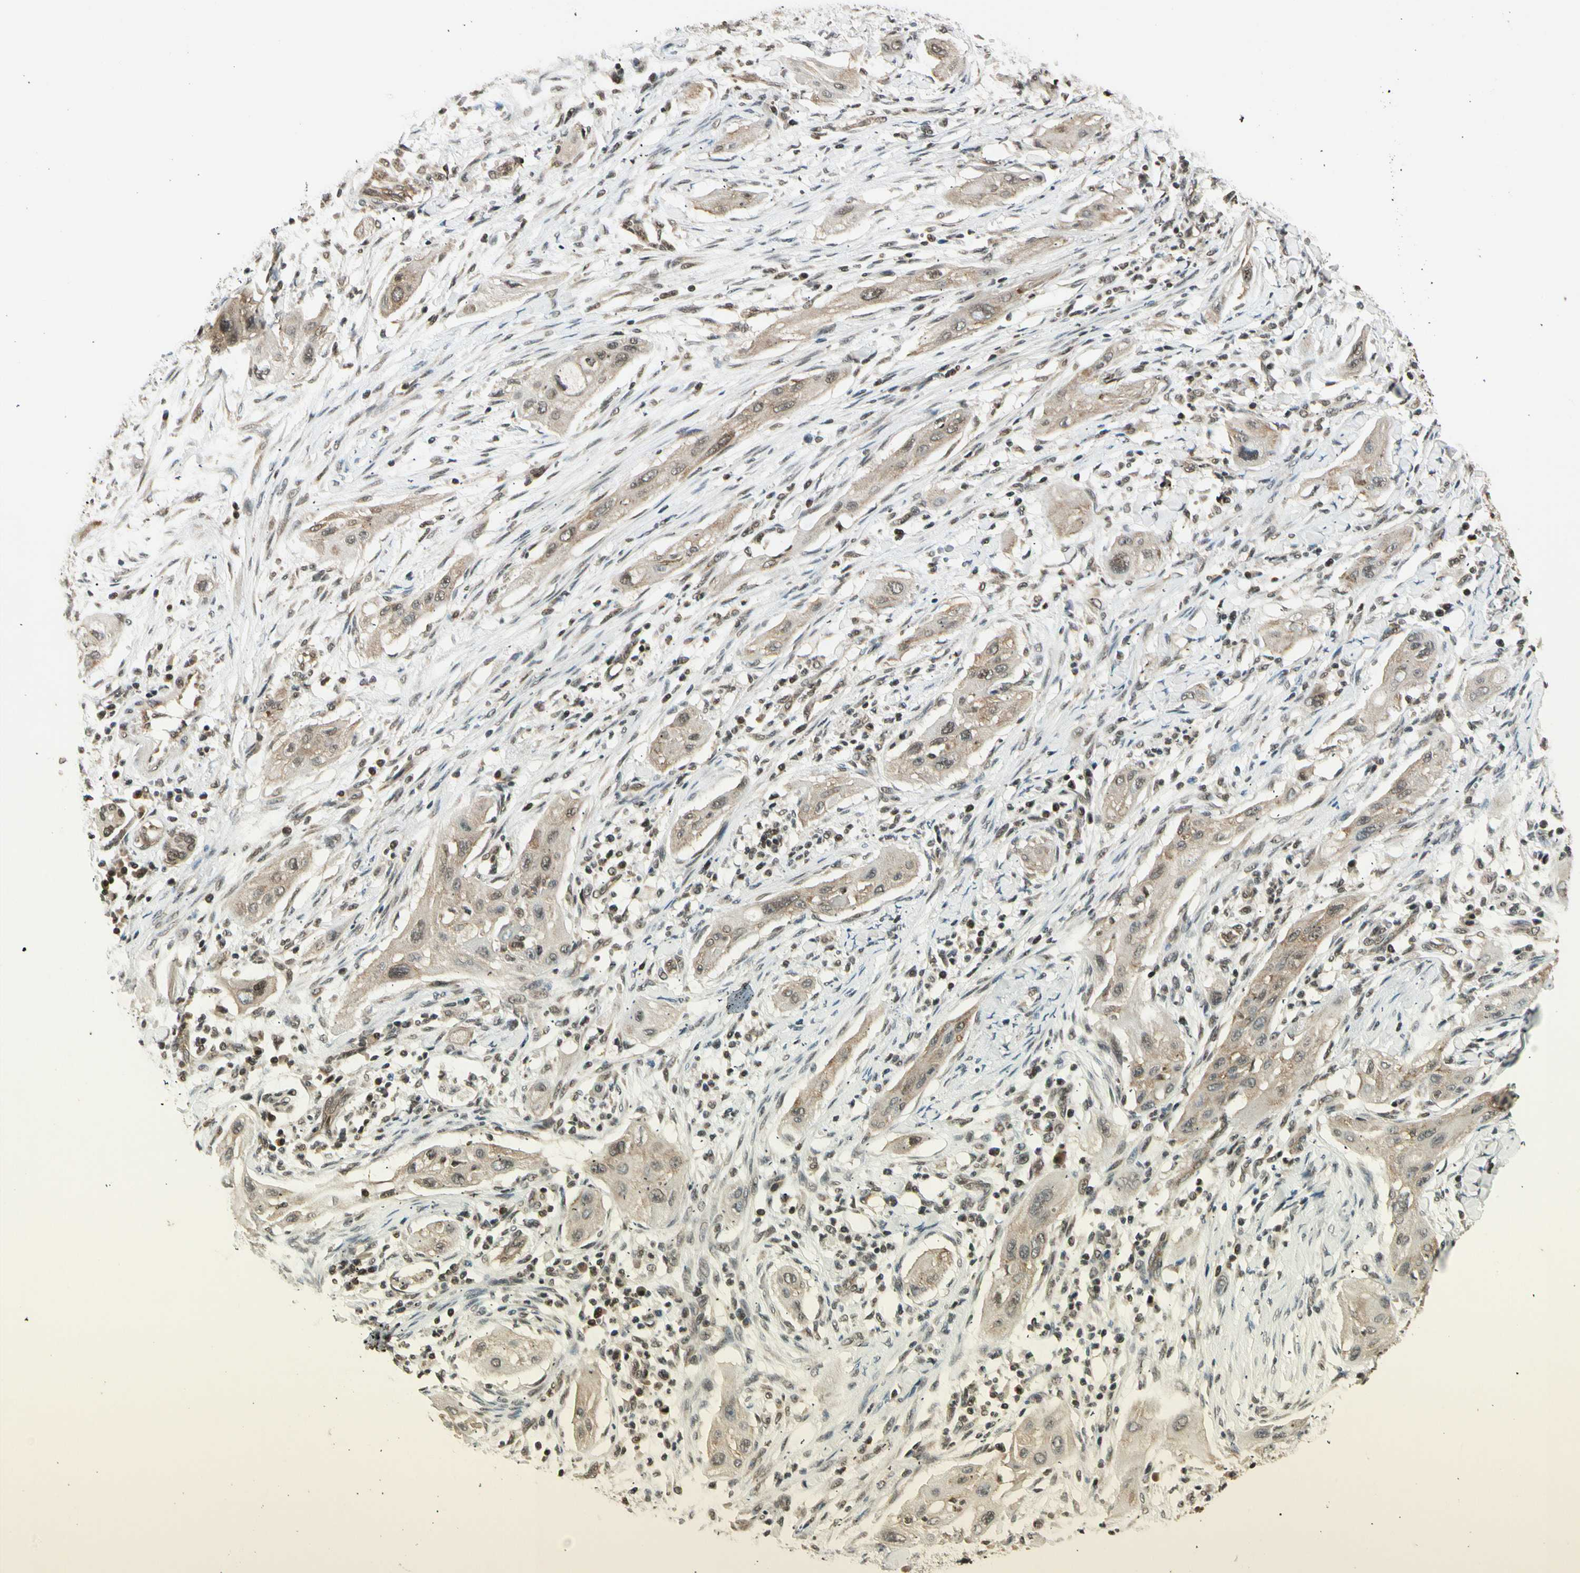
{"staining": {"intensity": "weak", "quantity": ">75%", "location": "cytoplasmic/membranous"}, "tissue": "lung cancer", "cell_type": "Tumor cells", "image_type": "cancer", "snomed": [{"axis": "morphology", "description": "Squamous cell carcinoma, NOS"}, {"axis": "topography", "description": "Lung"}], "caption": "Squamous cell carcinoma (lung) was stained to show a protein in brown. There is low levels of weak cytoplasmic/membranous staining in approximately >75% of tumor cells. (Stains: DAB (3,3'-diaminobenzidine) in brown, nuclei in blue, Microscopy: brightfield microscopy at high magnification).", "gene": "SMN2", "patient": {"sex": "female", "age": 47}}